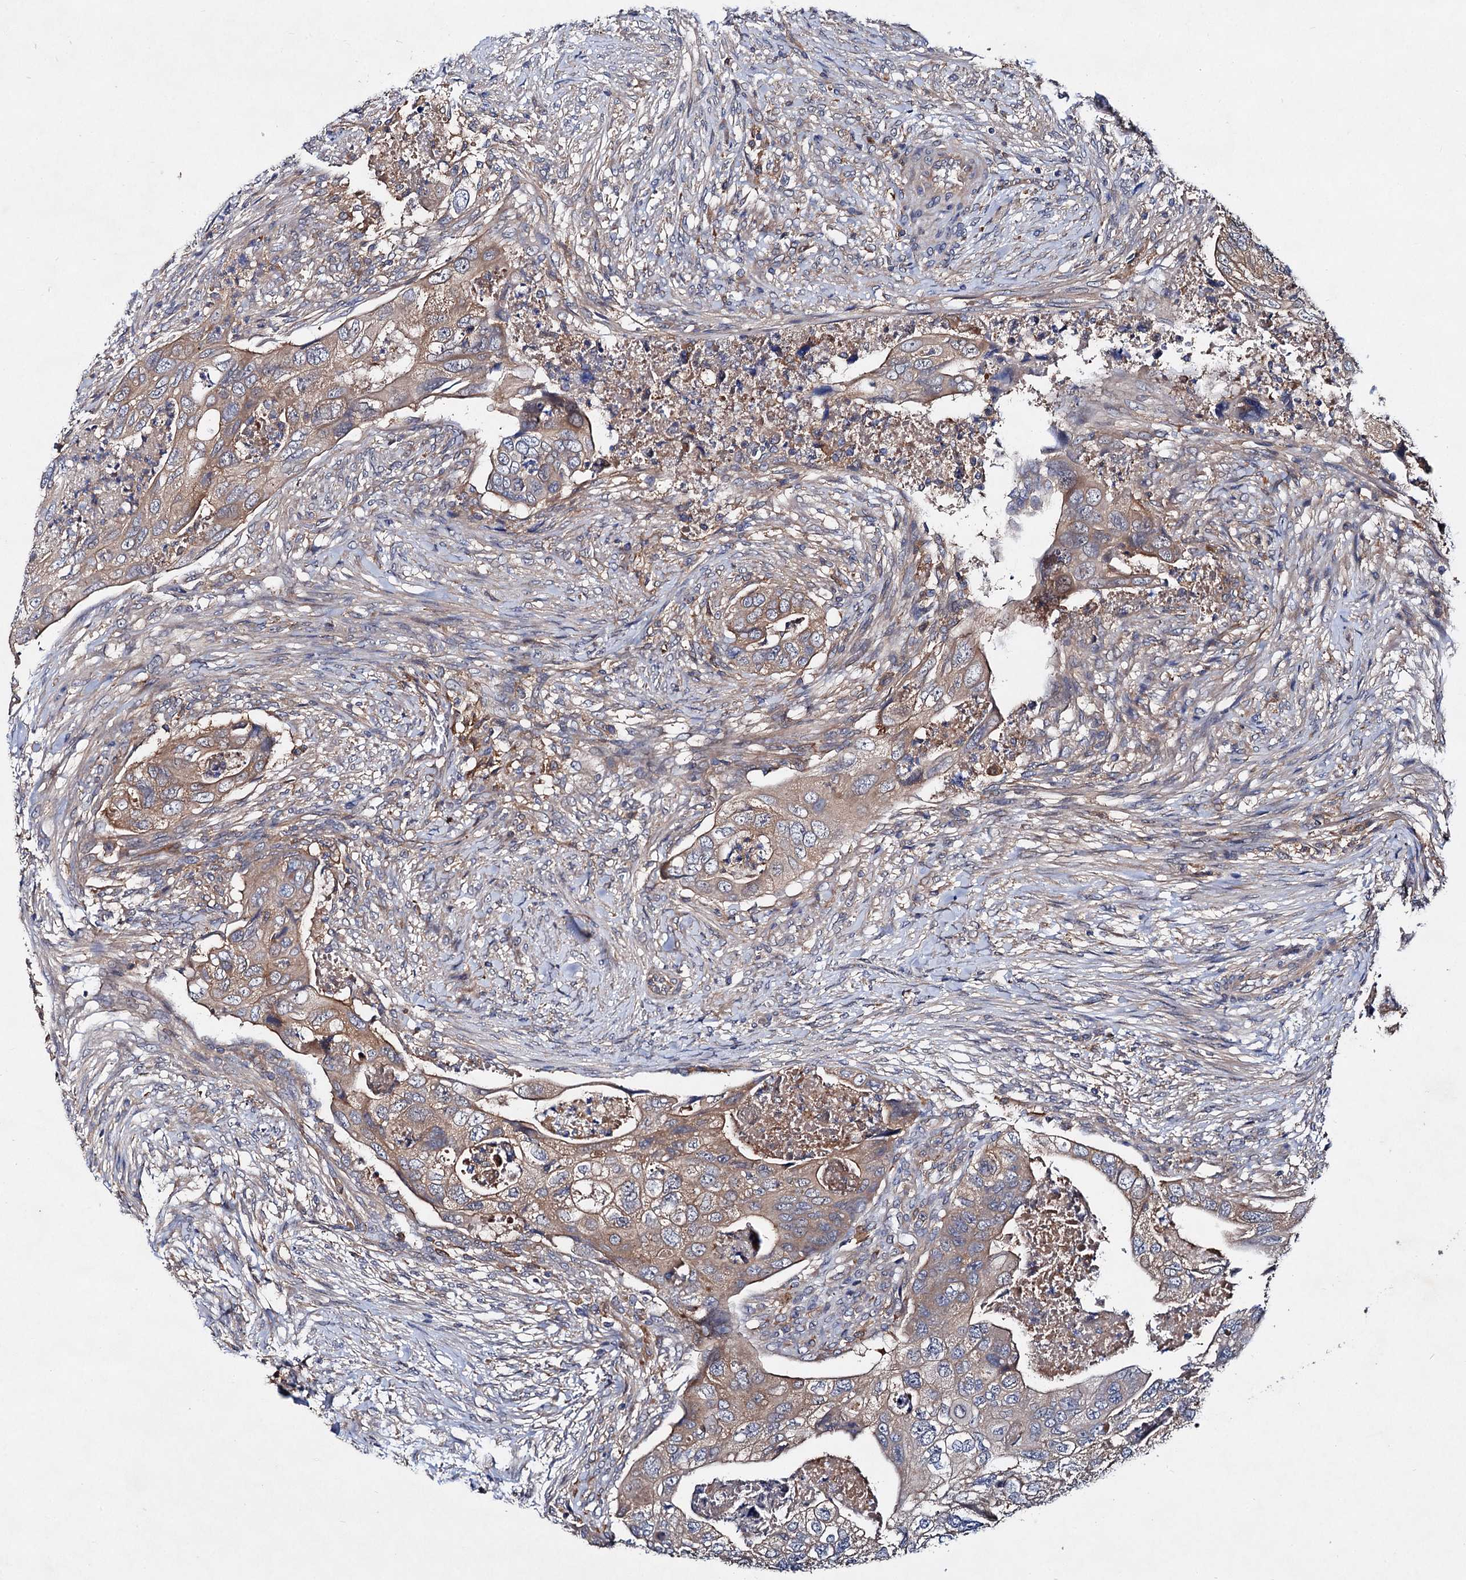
{"staining": {"intensity": "moderate", "quantity": ">75%", "location": "cytoplasmic/membranous"}, "tissue": "colorectal cancer", "cell_type": "Tumor cells", "image_type": "cancer", "snomed": [{"axis": "morphology", "description": "Adenocarcinoma, NOS"}, {"axis": "topography", "description": "Rectum"}], "caption": "IHC of colorectal cancer (adenocarcinoma) shows medium levels of moderate cytoplasmic/membranous staining in approximately >75% of tumor cells.", "gene": "VPS29", "patient": {"sex": "male", "age": 63}}